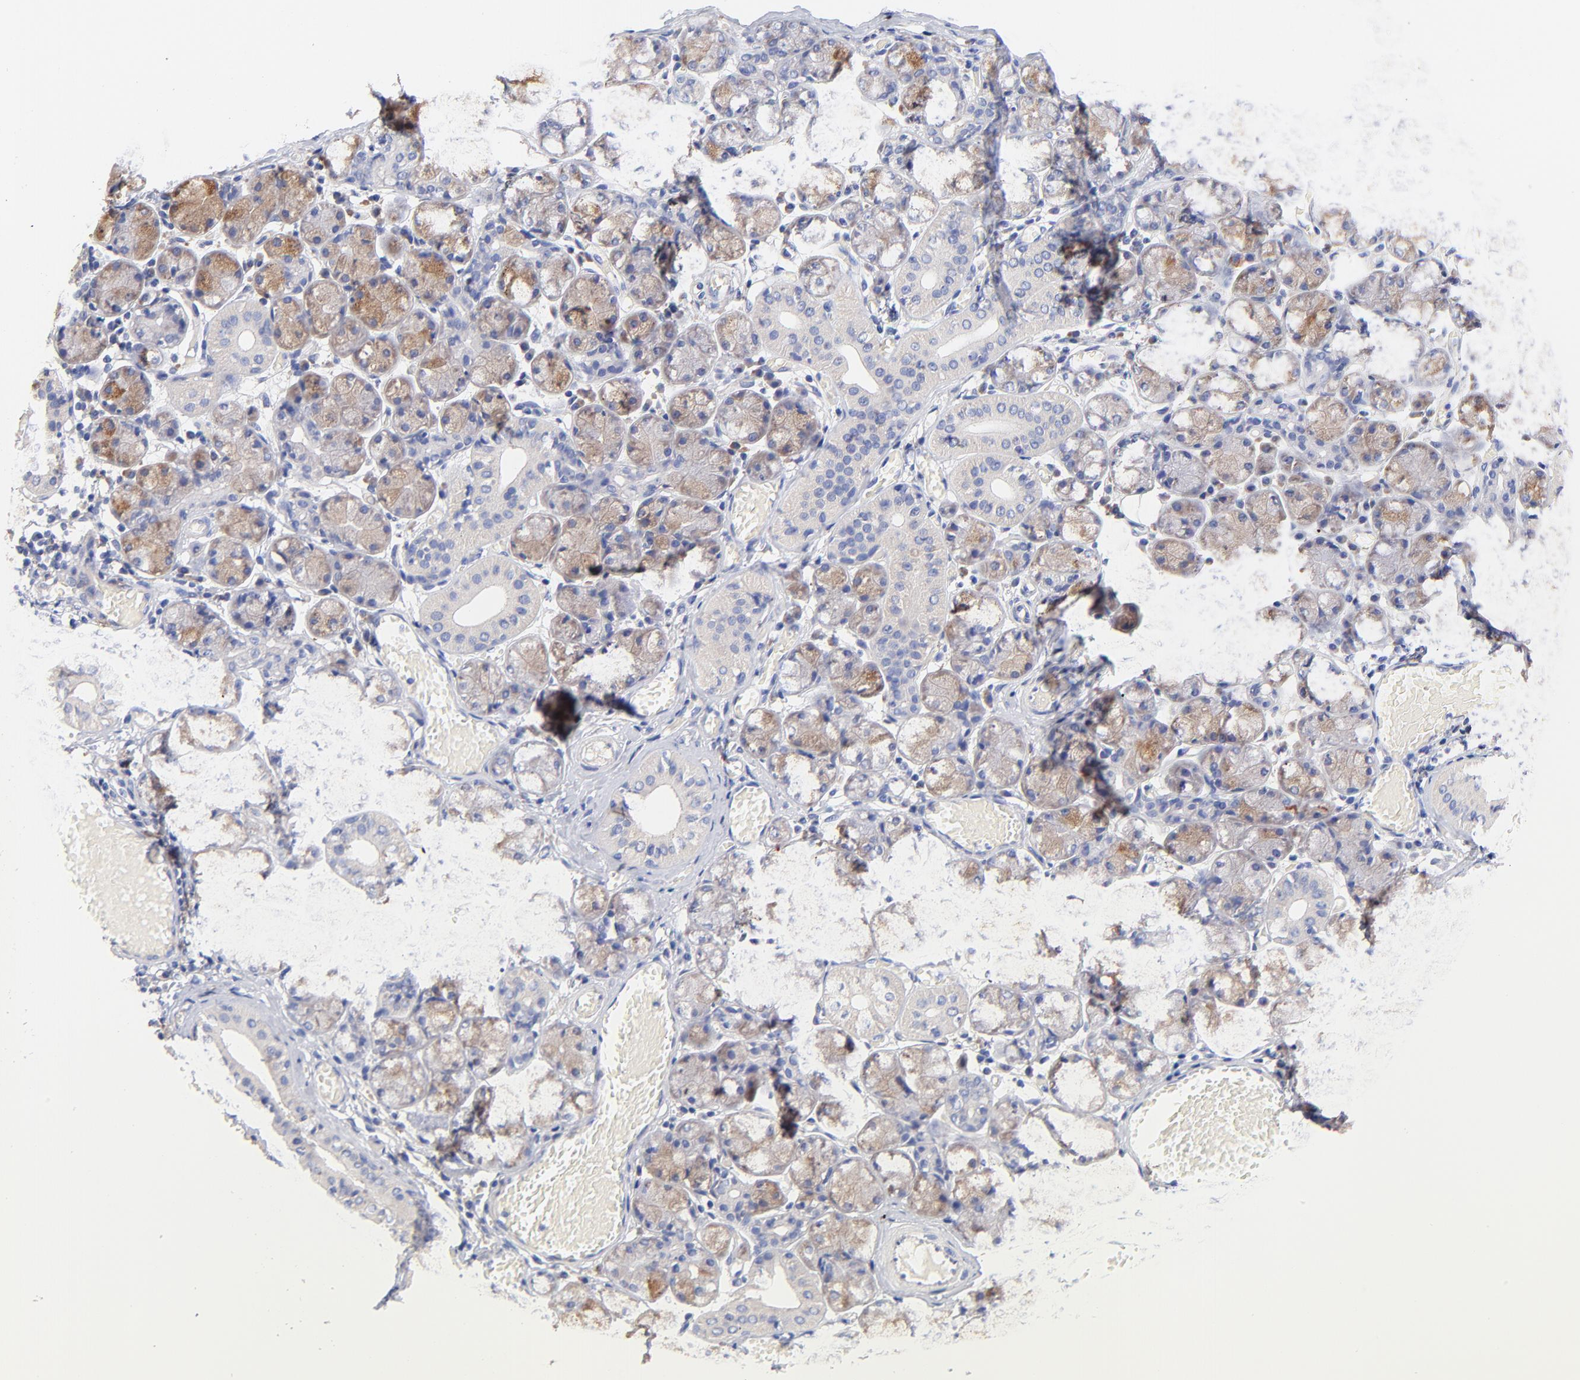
{"staining": {"intensity": "moderate", "quantity": "25%-75%", "location": "cytoplasmic/membranous"}, "tissue": "salivary gland", "cell_type": "Glandular cells", "image_type": "normal", "snomed": [{"axis": "morphology", "description": "Normal tissue, NOS"}, {"axis": "topography", "description": "Salivary gland"}], "caption": "High-magnification brightfield microscopy of unremarkable salivary gland stained with DAB (3,3'-diaminobenzidine) (brown) and counterstained with hematoxylin (blue). glandular cells exhibit moderate cytoplasmic/membranous staining is present in approximately25%-75% of cells. The staining is performed using DAB (3,3'-diaminobenzidine) brown chromogen to label protein expression. The nuclei are counter-stained blue using hematoxylin.", "gene": "TNFRSF13C", "patient": {"sex": "female", "age": 24}}